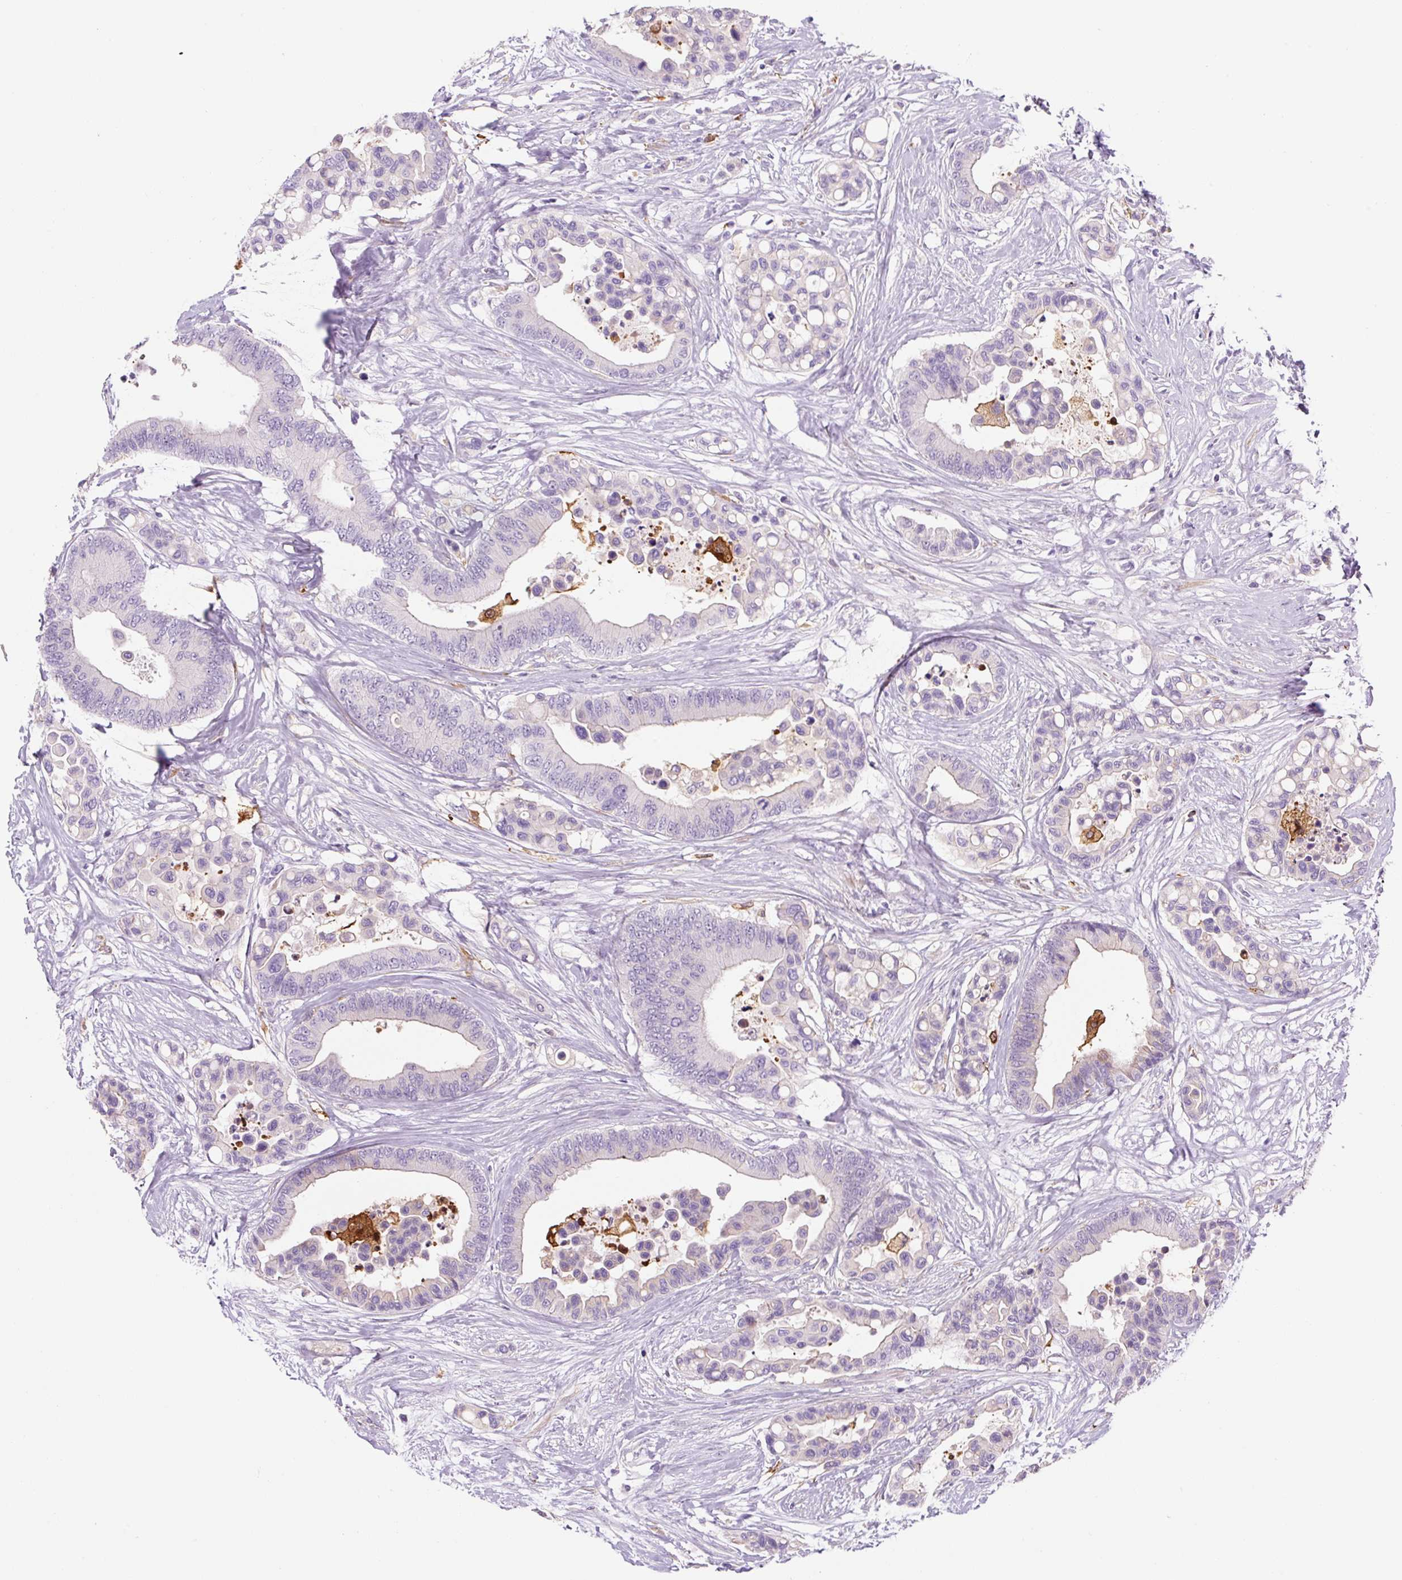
{"staining": {"intensity": "negative", "quantity": "none", "location": "none"}, "tissue": "colorectal cancer", "cell_type": "Tumor cells", "image_type": "cancer", "snomed": [{"axis": "morphology", "description": "Adenocarcinoma, NOS"}, {"axis": "topography", "description": "Colon"}], "caption": "Immunohistochemistry (IHC) photomicrograph of neoplastic tissue: colorectal adenocarcinoma stained with DAB (3,3'-diaminobenzidine) reveals no significant protein expression in tumor cells.", "gene": "FUT10", "patient": {"sex": "male", "age": 82}}